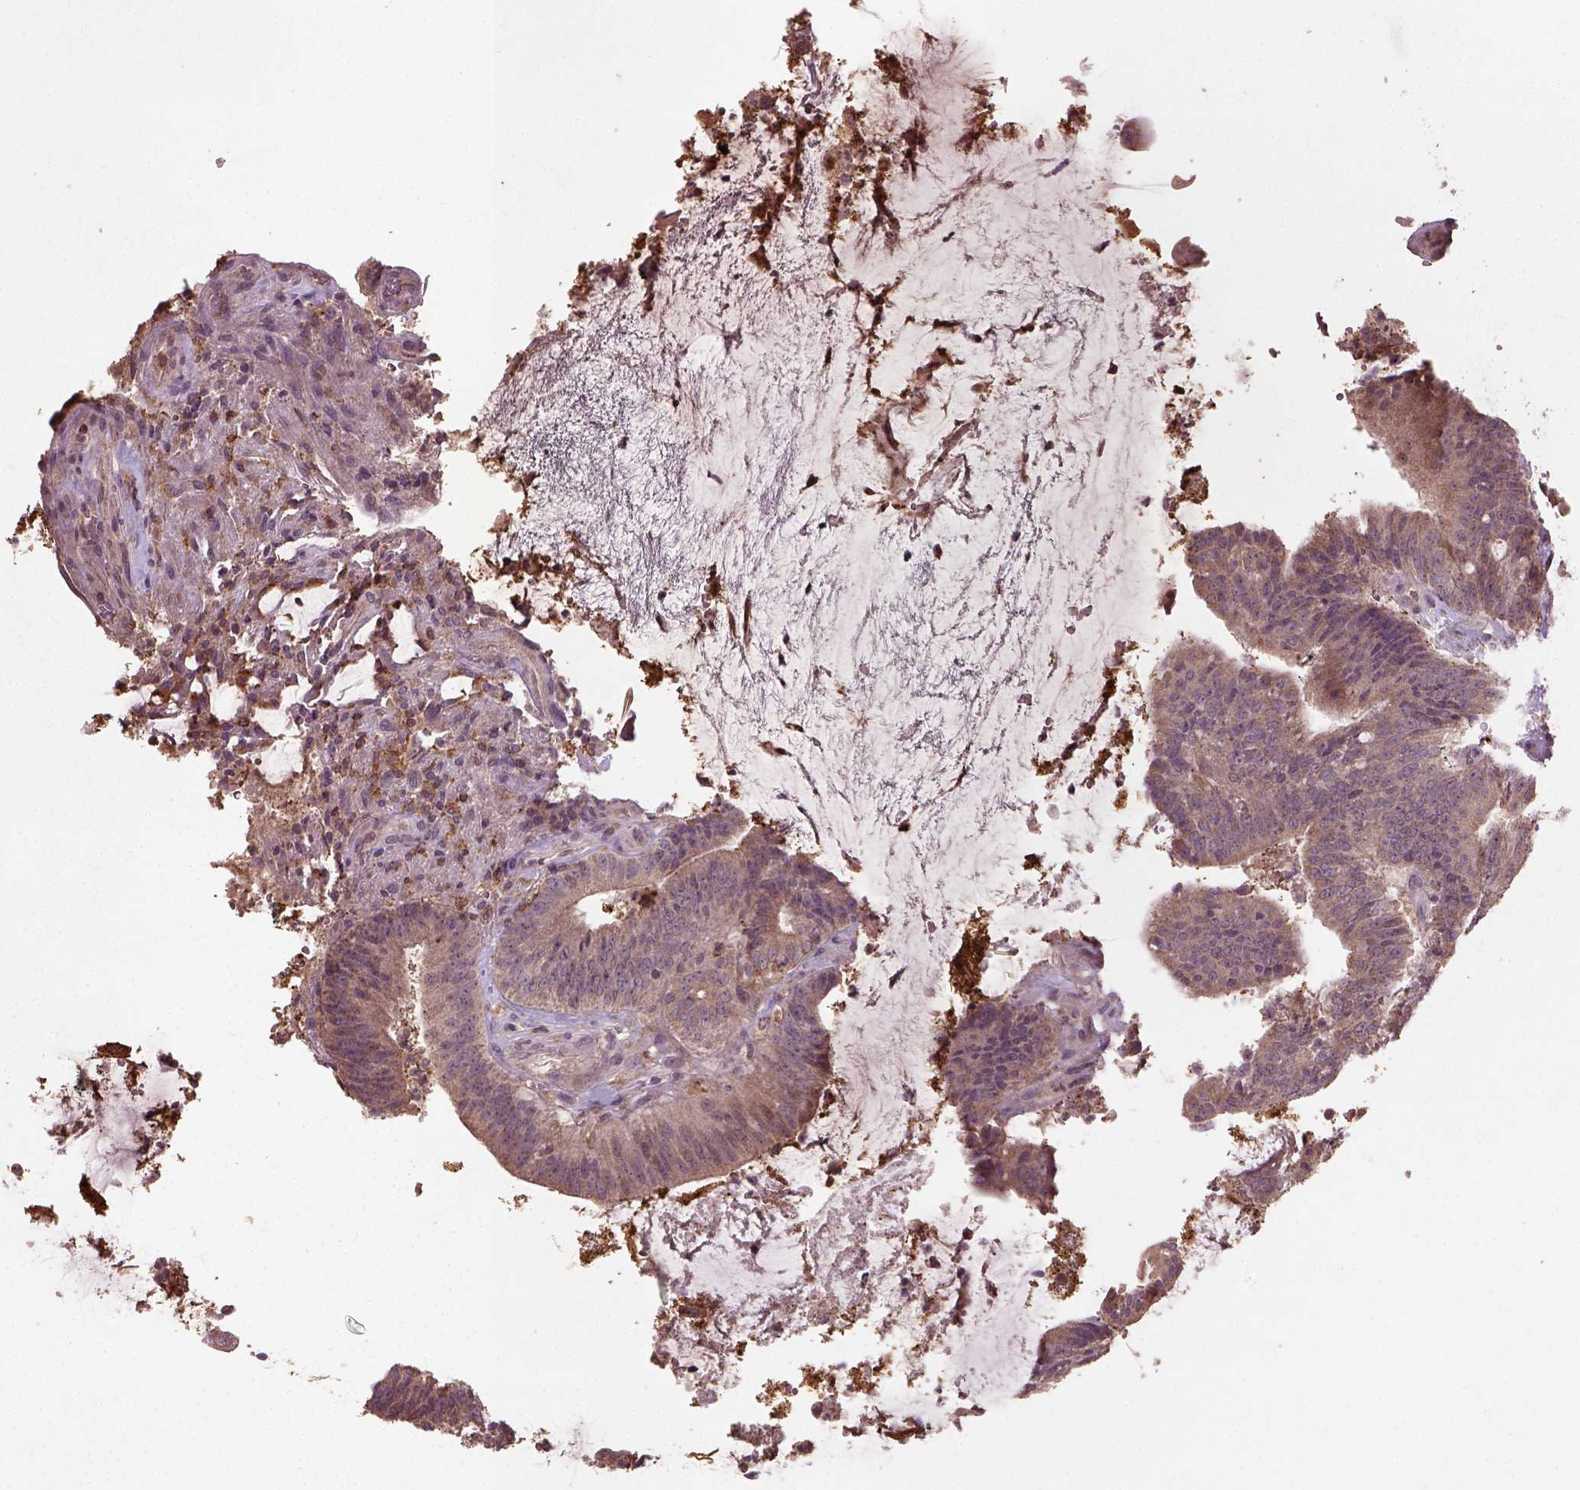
{"staining": {"intensity": "moderate", "quantity": ">75%", "location": "cytoplasmic/membranous"}, "tissue": "colorectal cancer", "cell_type": "Tumor cells", "image_type": "cancer", "snomed": [{"axis": "morphology", "description": "Adenocarcinoma, NOS"}, {"axis": "topography", "description": "Colon"}], "caption": "Moderate cytoplasmic/membranous protein staining is present in approximately >75% of tumor cells in colorectal adenocarcinoma.", "gene": "CAMKK1", "patient": {"sex": "female", "age": 43}}